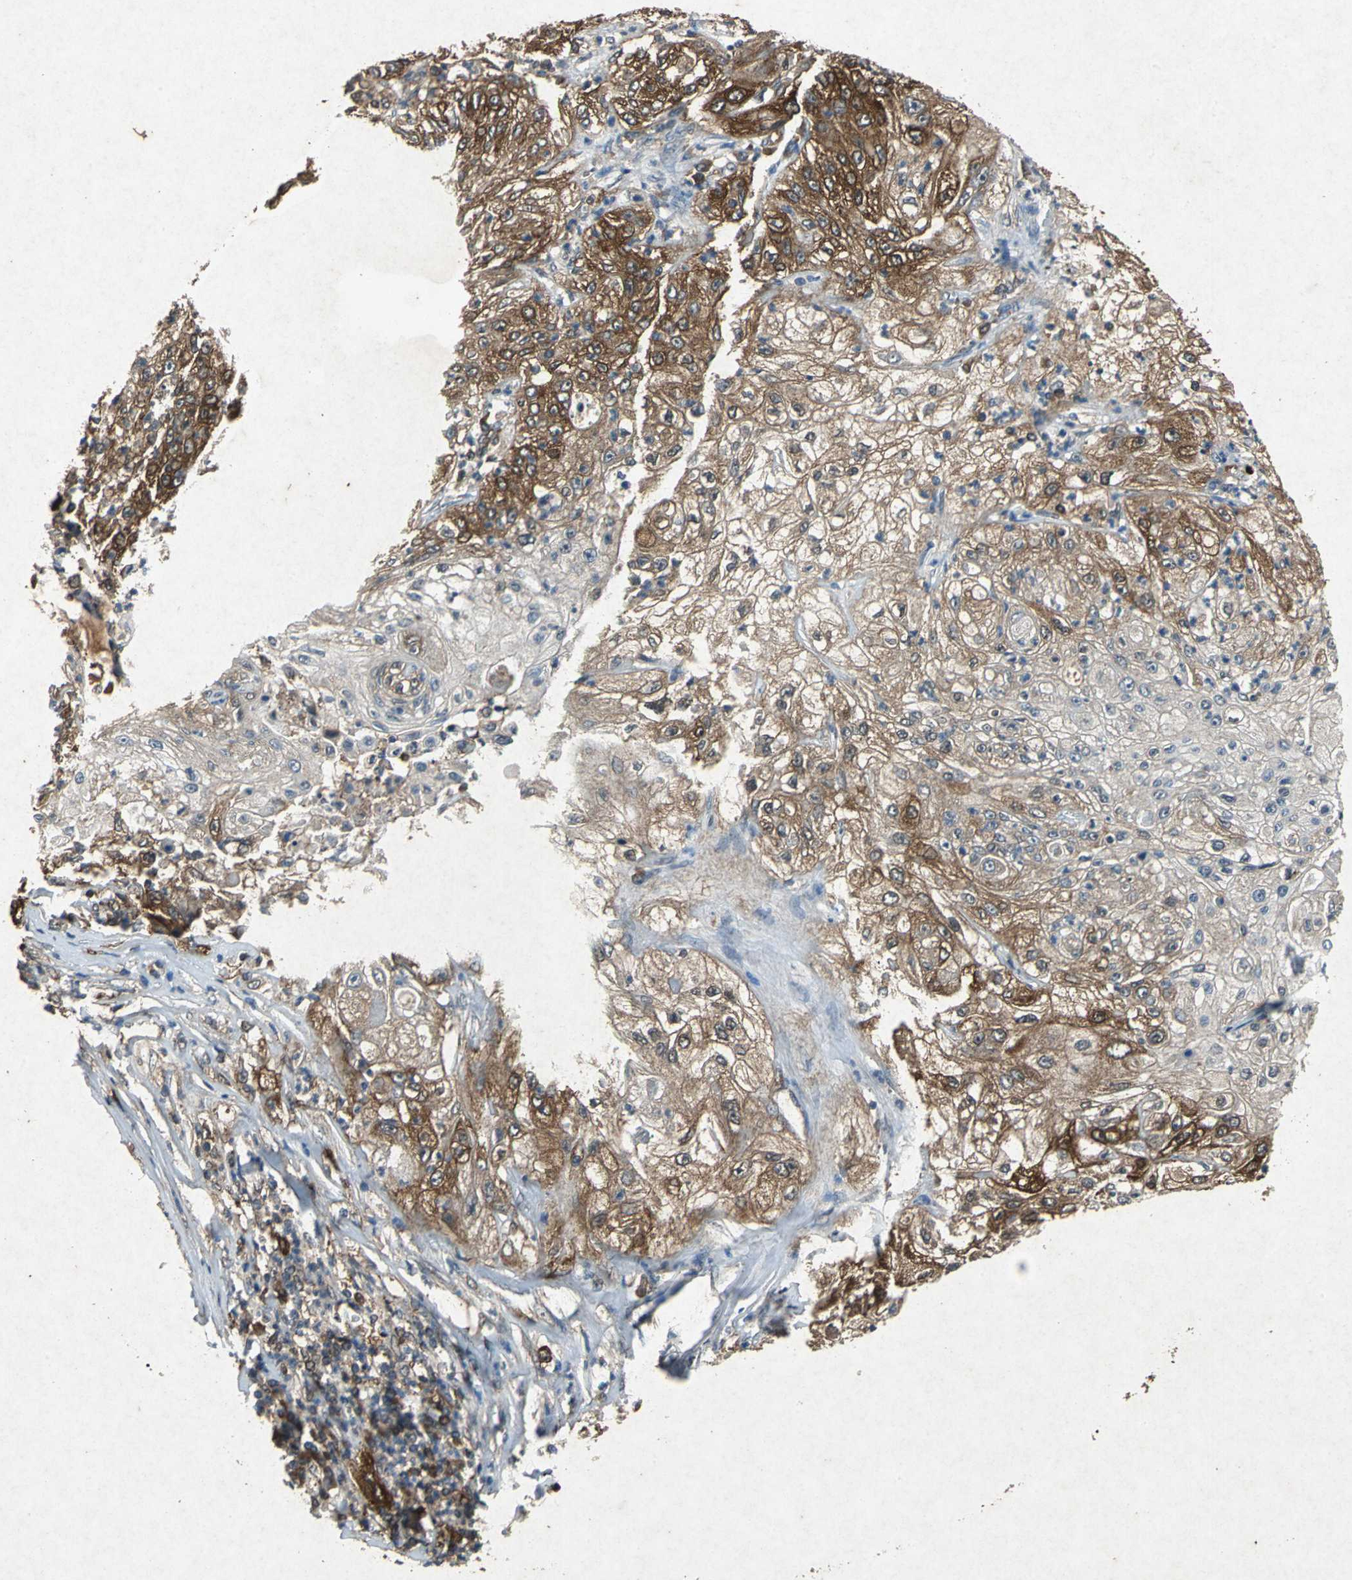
{"staining": {"intensity": "moderate", "quantity": ">75%", "location": "cytoplasmic/membranous"}, "tissue": "lung cancer", "cell_type": "Tumor cells", "image_type": "cancer", "snomed": [{"axis": "morphology", "description": "Inflammation, NOS"}, {"axis": "morphology", "description": "Squamous cell carcinoma, NOS"}, {"axis": "topography", "description": "Lymph node"}, {"axis": "topography", "description": "Soft tissue"}, {"axis": "topography", "description": "Lung"}], "caption": "High-magnification brightfield microscopy of lung squamous cell carcinoma stained with DAB (3,3'-diaminobenzidine) (brown) and counterstained with hematoxylin (blue). tumor cells exhibit moderate cytoplasmic/membranous positivity is appreciated in approximately>75% of cells.", "gene": "HSP90AB1", "patient": {"sex": "male", "age": 66}}